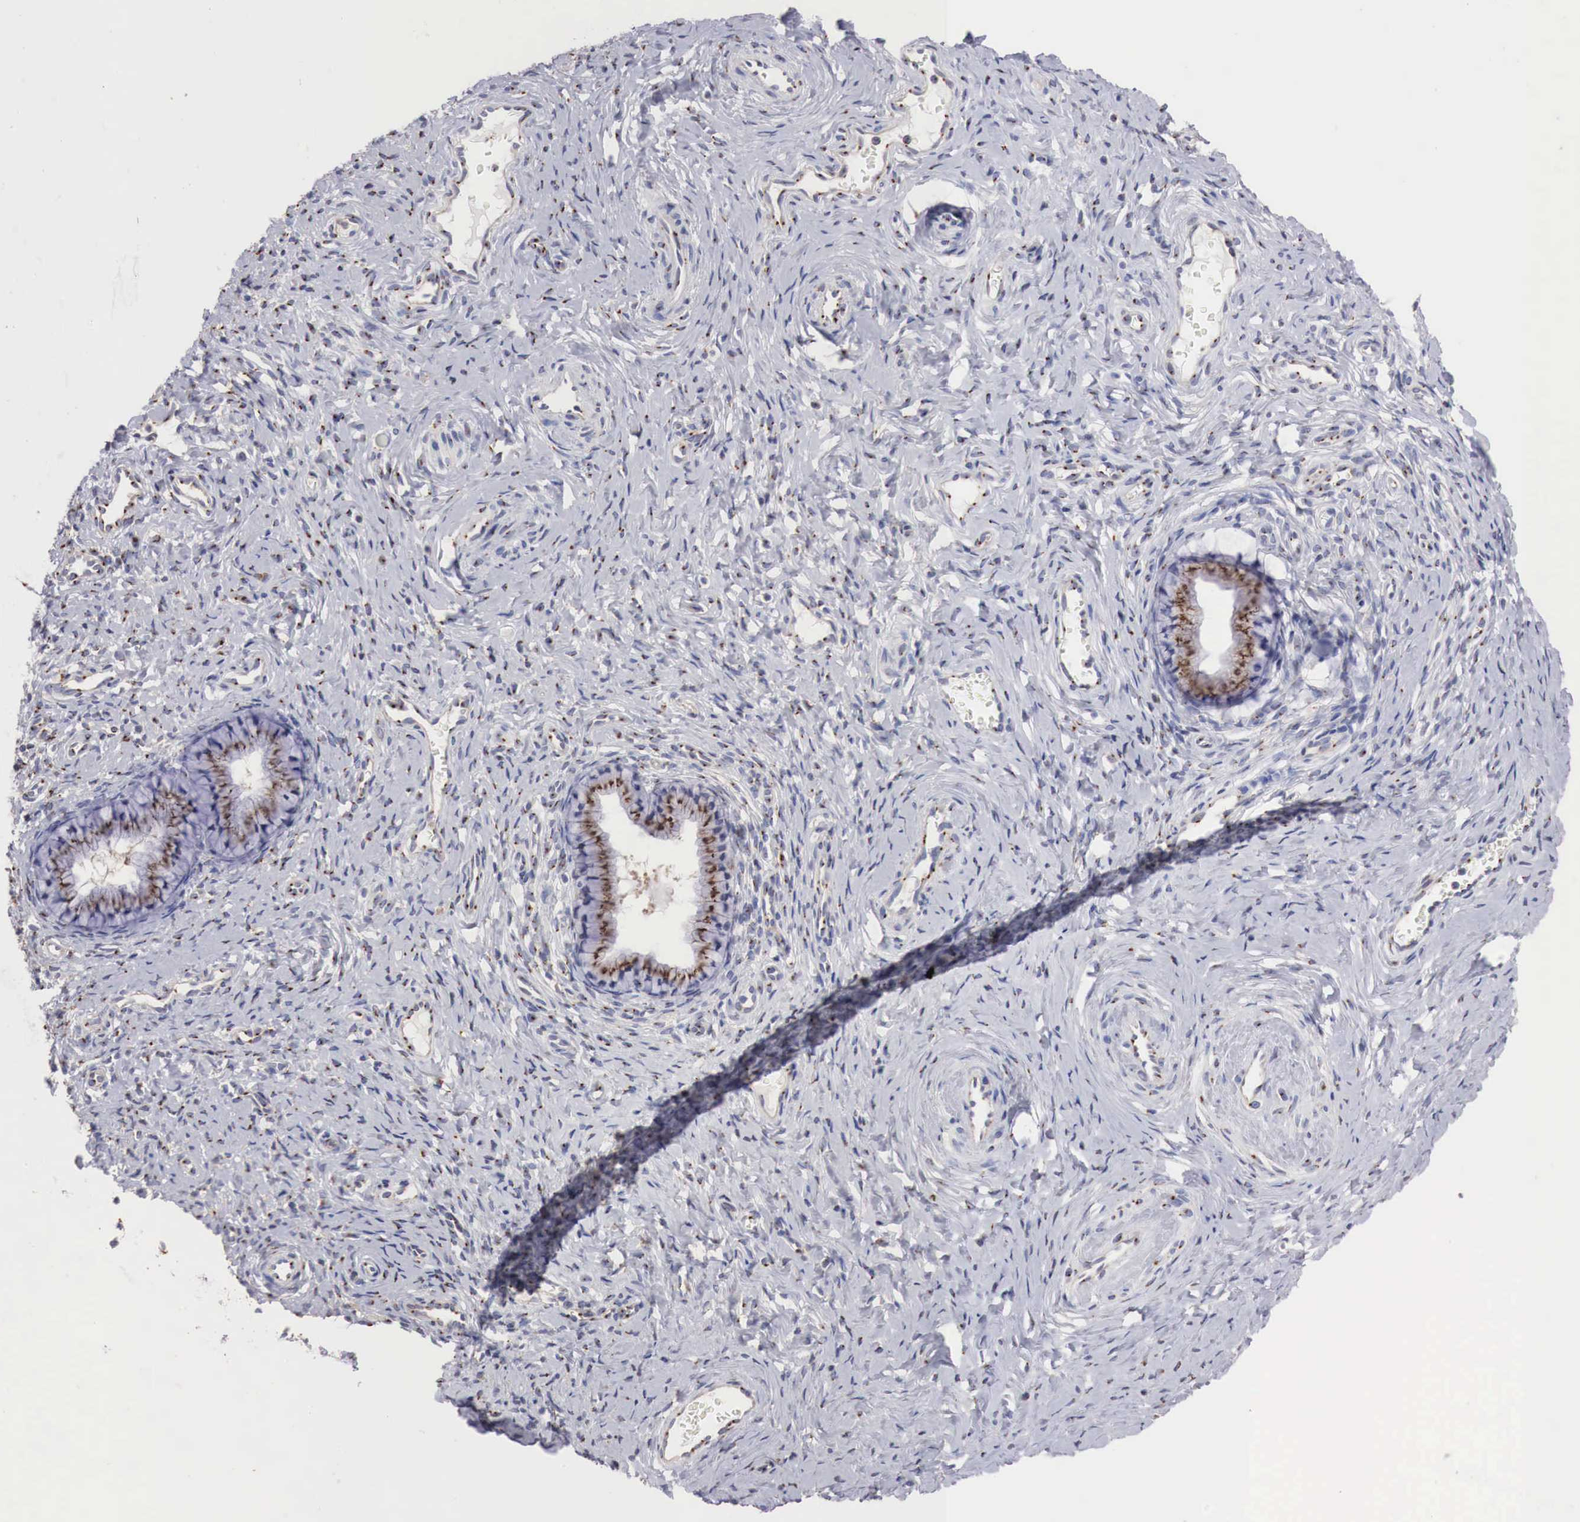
{"staining": {"intensity": "strong", "quantity": ">75%", "location": "cytoplasmic/membranous"}, "tissue": "cervix", "cell_type": "Glandular cells", "image_type": "normal", "snomed": [{"axis": "morphology", "description": "Normal tissue, NOS"}, {"axis": "topography", "description": "Cervix"}], "caption": "Brown immunohistochemical staining in unremarkable cervix demonstrates strong cytoplasmic/membranous positivity in about >75% of glandular cells. Immunohistochemistry (ihc) stains the protein of interest in brown and the nuclei are stained blue.", "gene": "SYAP1", "patient": {"sex": "female", "age": 70}}